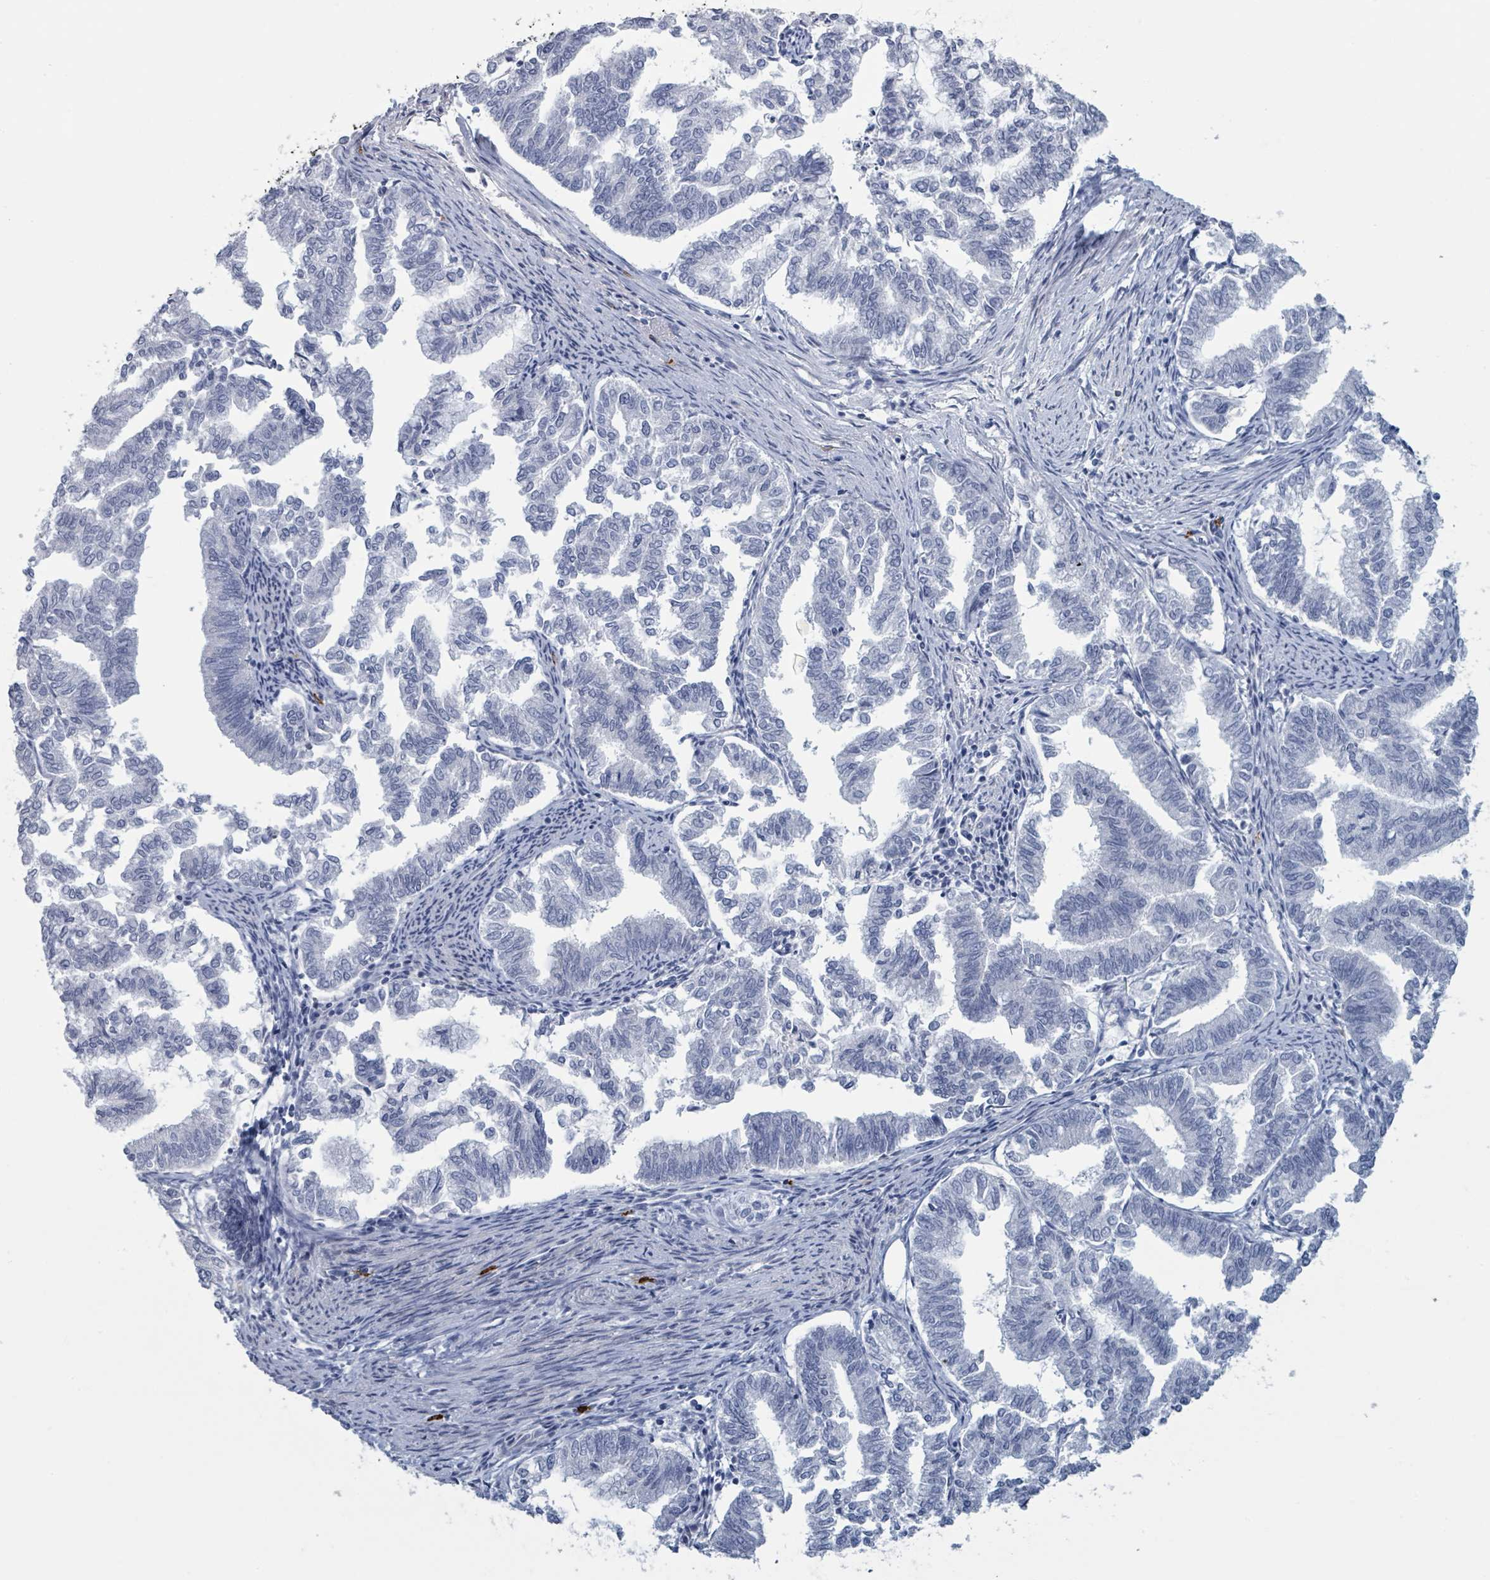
{"staining": {"intensity": "negative", "quantity": "none", "location": "none"}, "tissue": "endometrial cancer", "cell_type": "Tumor cells", "image_type": "cancer", "snomed": [{"axis": "morphology", "description": "Adenocarcinoma, NOS"}, {"axis": "topography", "description": "Endometrium"}], "caption": "Protein analysis of endometrial cancer reveals no significant expression in tumor cells.", "gene": "VPS13D", "patient": {"sex": "female", "age": 79}}